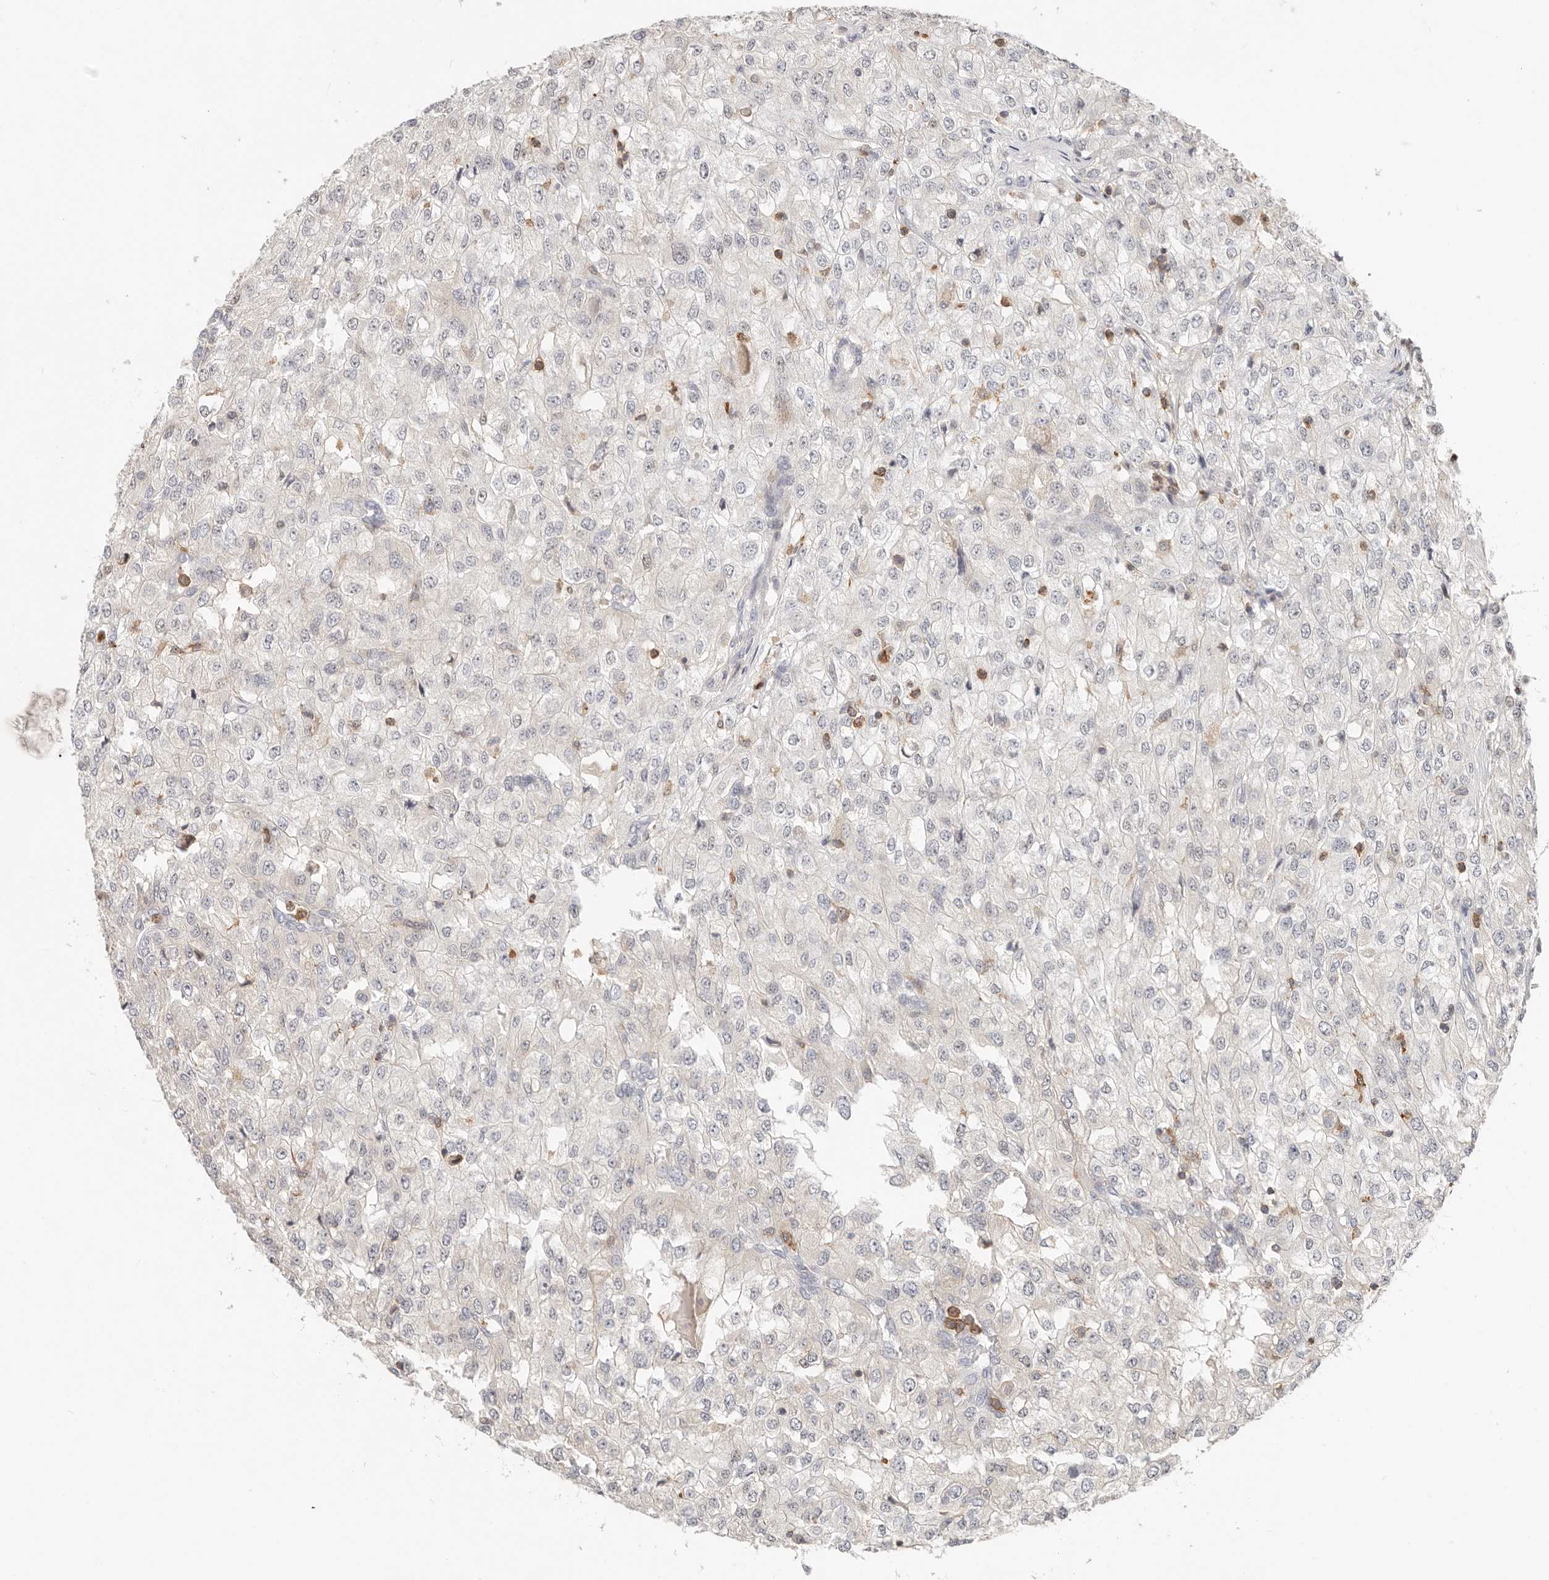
{"staining": {"intensity": "negative", "quantity": "none", "location": "none"}, "tissue": "renal cancer", "cell_type": "Tumor cells", "image_type": "cancer", "snomed": [{"axis": "morphology", "description": "Adenocarcinoma, NOS"}, {"axis": "topography", "description": "Kidney"}], "caption": "A photomicrograph of human adenocarcinoma (renal) is negative for staining in tumor cells.", "gene": "TMEM63B", "patient": {"sex": "female", "age": 54}}